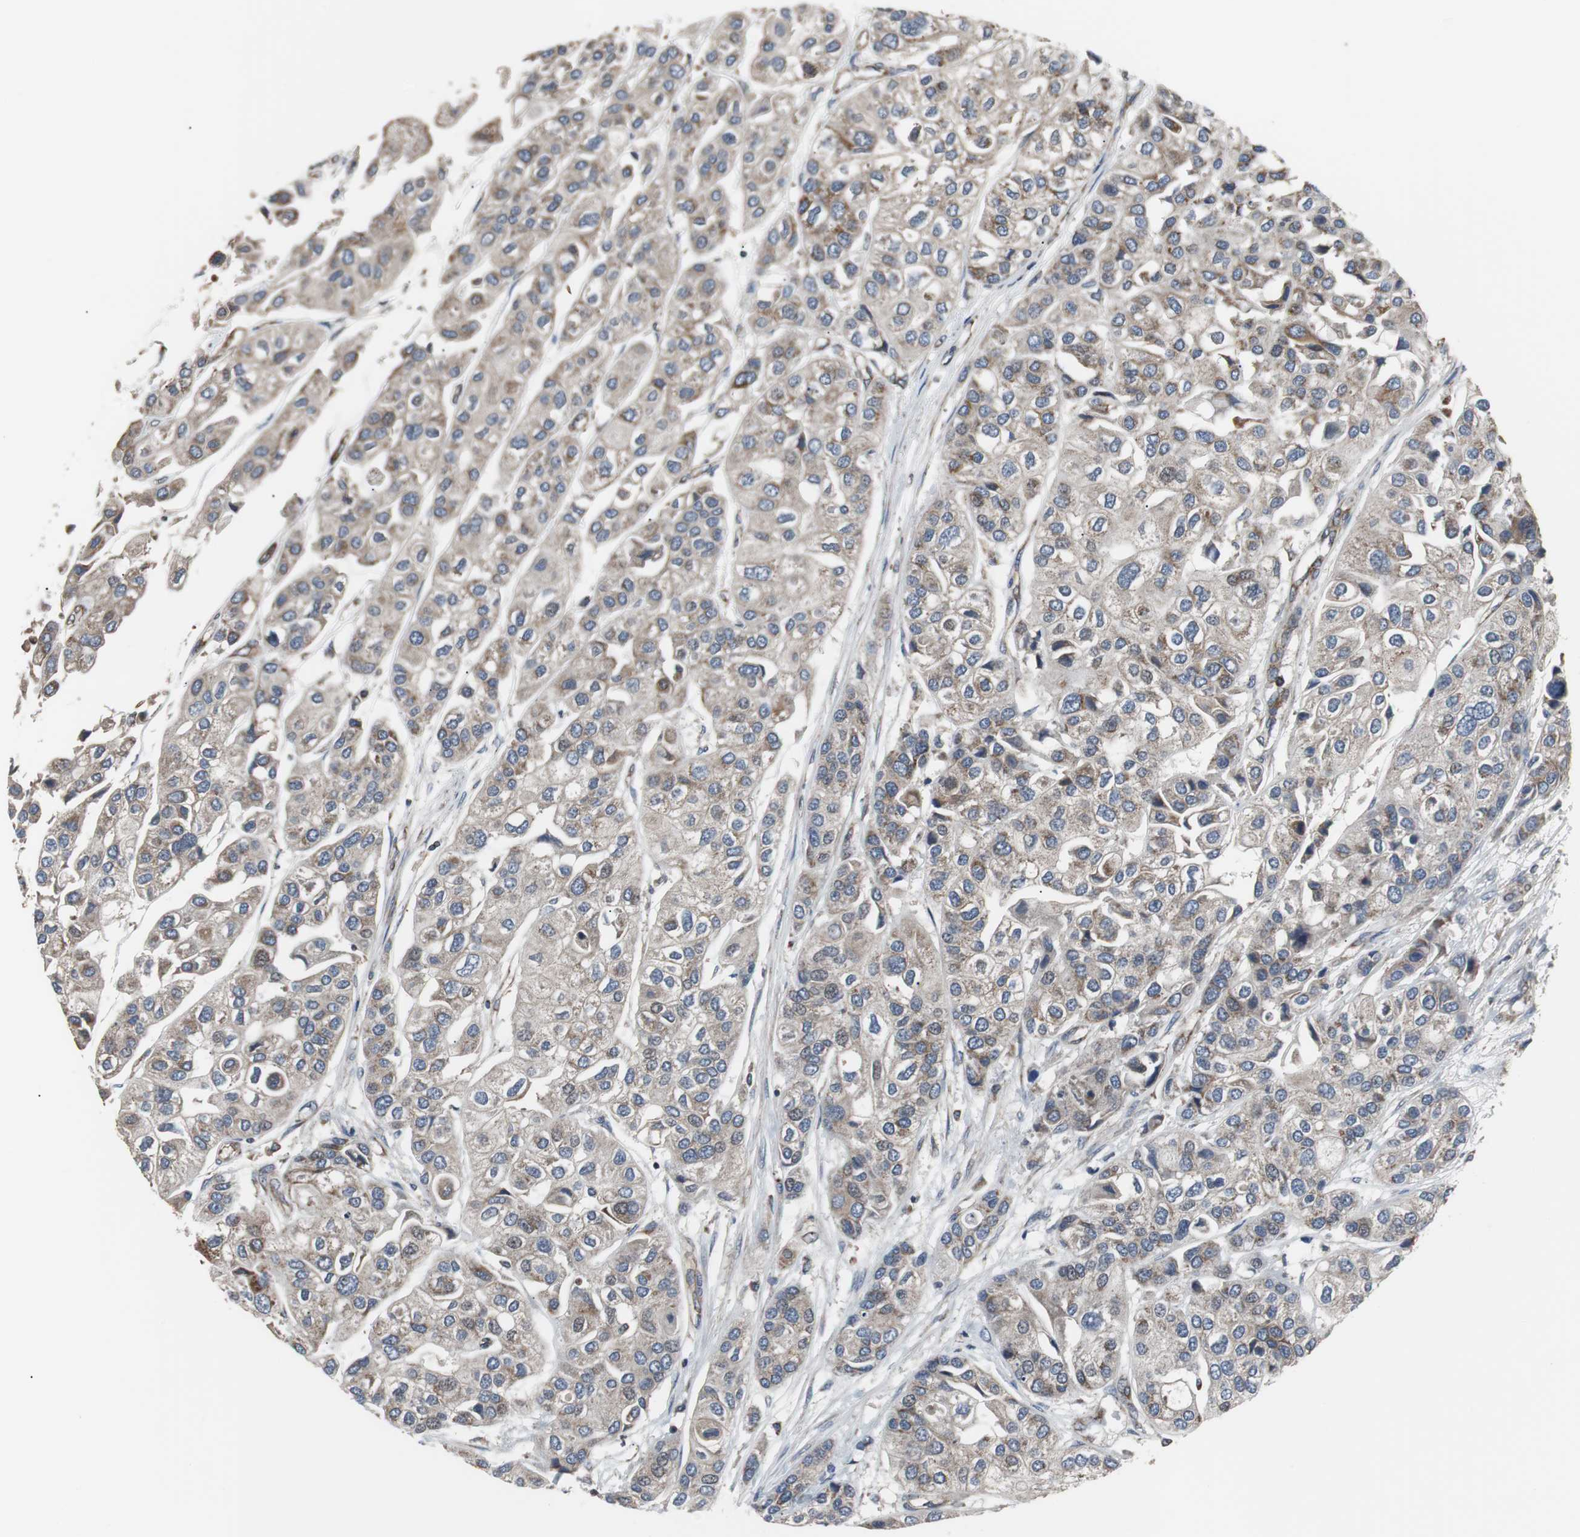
{"staining": {"intensity": "moderate", "quantity": "25%-75%", "location": "cytoplasmic/membranous"}, "tissue": "urothelial cancer", "cell_type": "Tumor cells", "image_type": "cancer", "snomed": [{"axis": "morphology", "description": "Urothelial carcinoma, High grade"}, {"axis": "topography", "description": "Urinary bladder"}], "caption": "Urothelial carcinoma (high-grade) stained for a protein reveals moderate cytoplasmic/membranous positivity in tumor cells.", "gene": "ACTR3", "patient": {"sex": "female", "age": 64}}